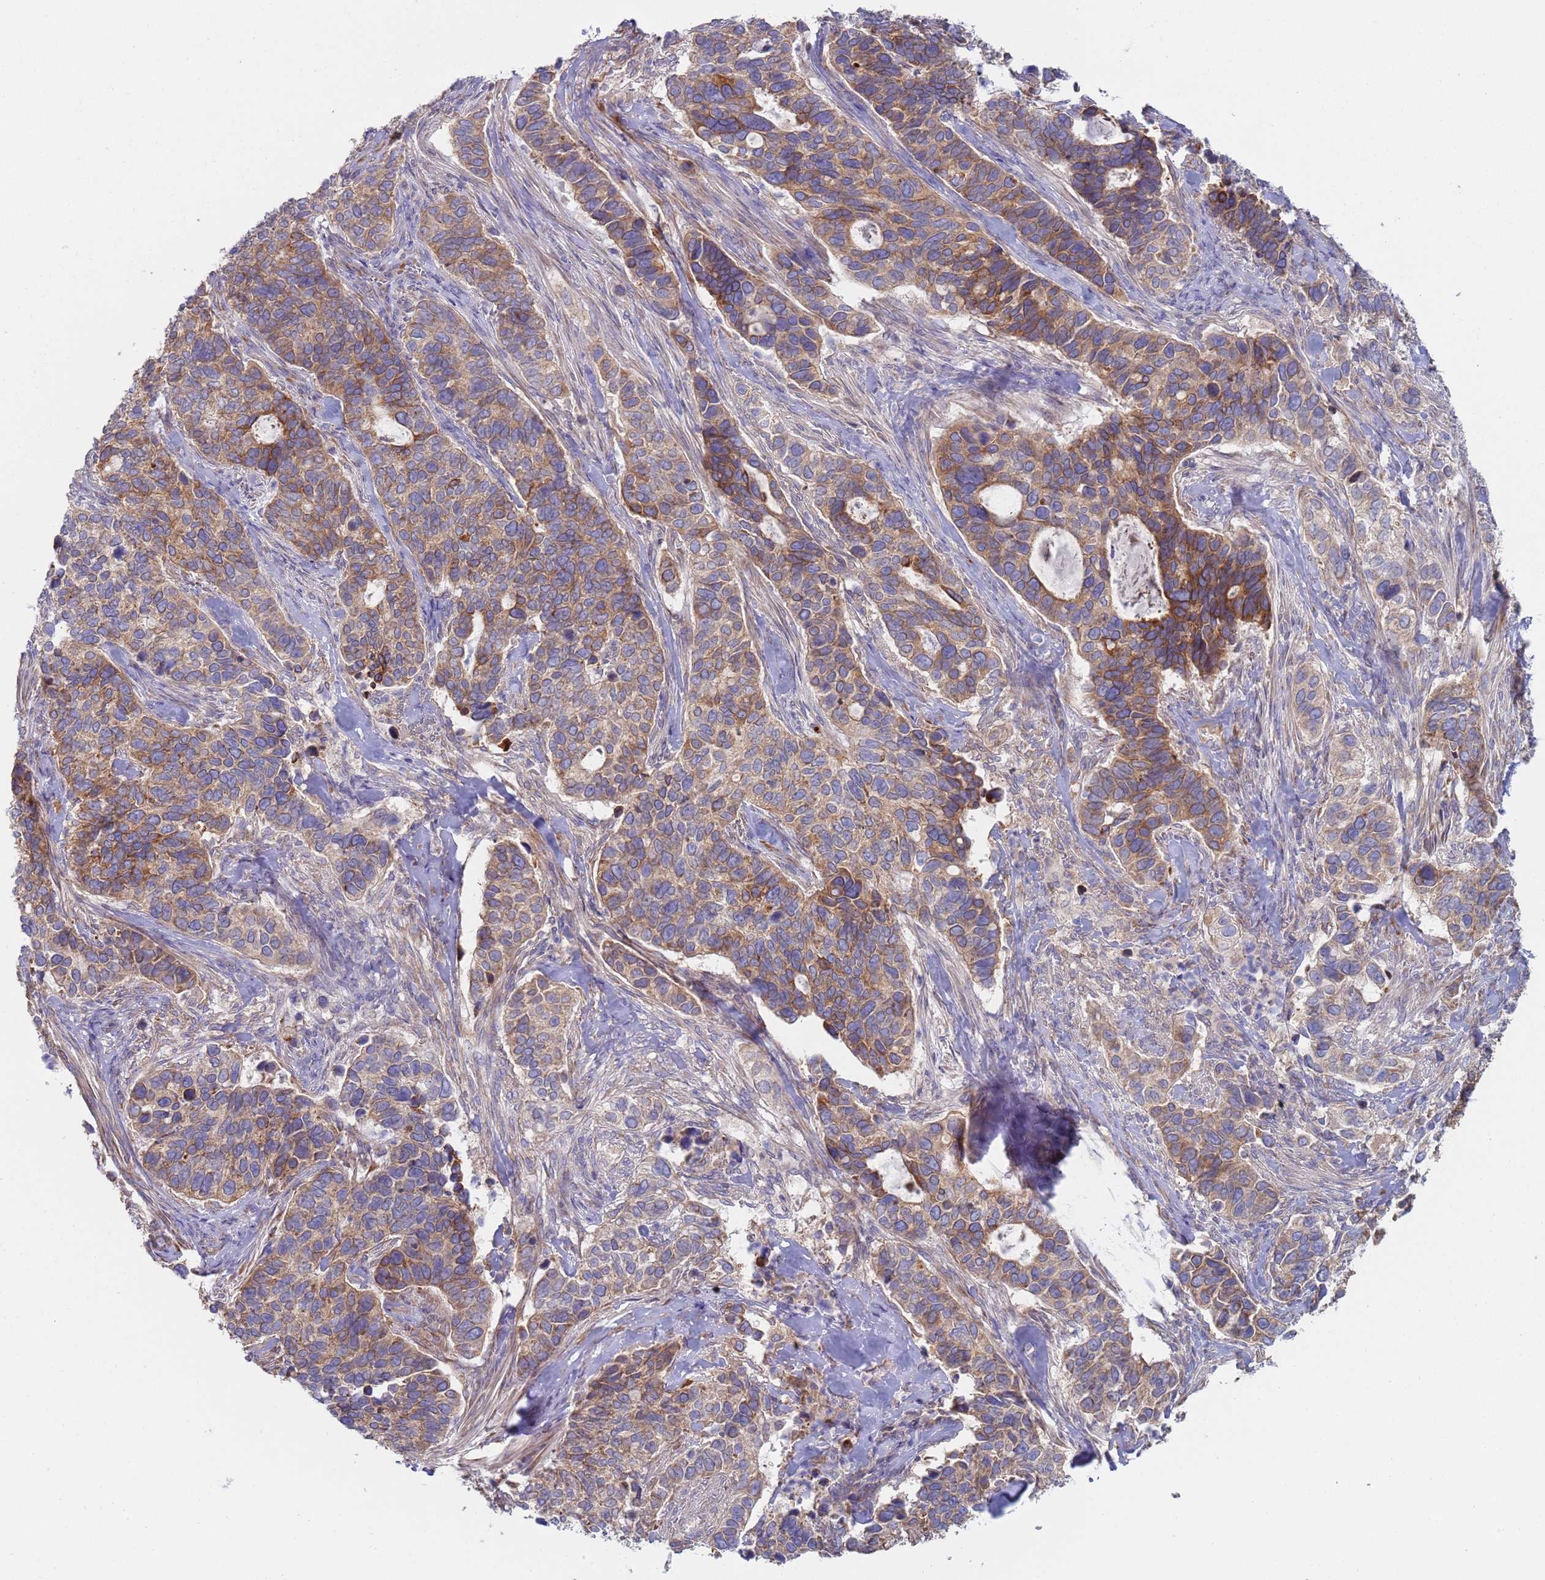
{"staining": {"intensity": "moderate", "quantity": ">75%", "location": "cytoplasmic/membranous"}, "tissue": "cervical cancer", "cell_type": "Tumor cells", "image_type": "cancer", "snomed": [{"axis": "morphology", "description": "Squamous cell carcinoma, NOS"}, {"axis": "topography", "description": "Cervix"}], "caption": "Immunohistochemistry (DAB) staining of cervical cancer exhibits moderate cytoplasmic/membranous protein staining in about >75% of tumor cells.", "gene": "ZNF844", "patient": {"sex": "female", "age": 38}}